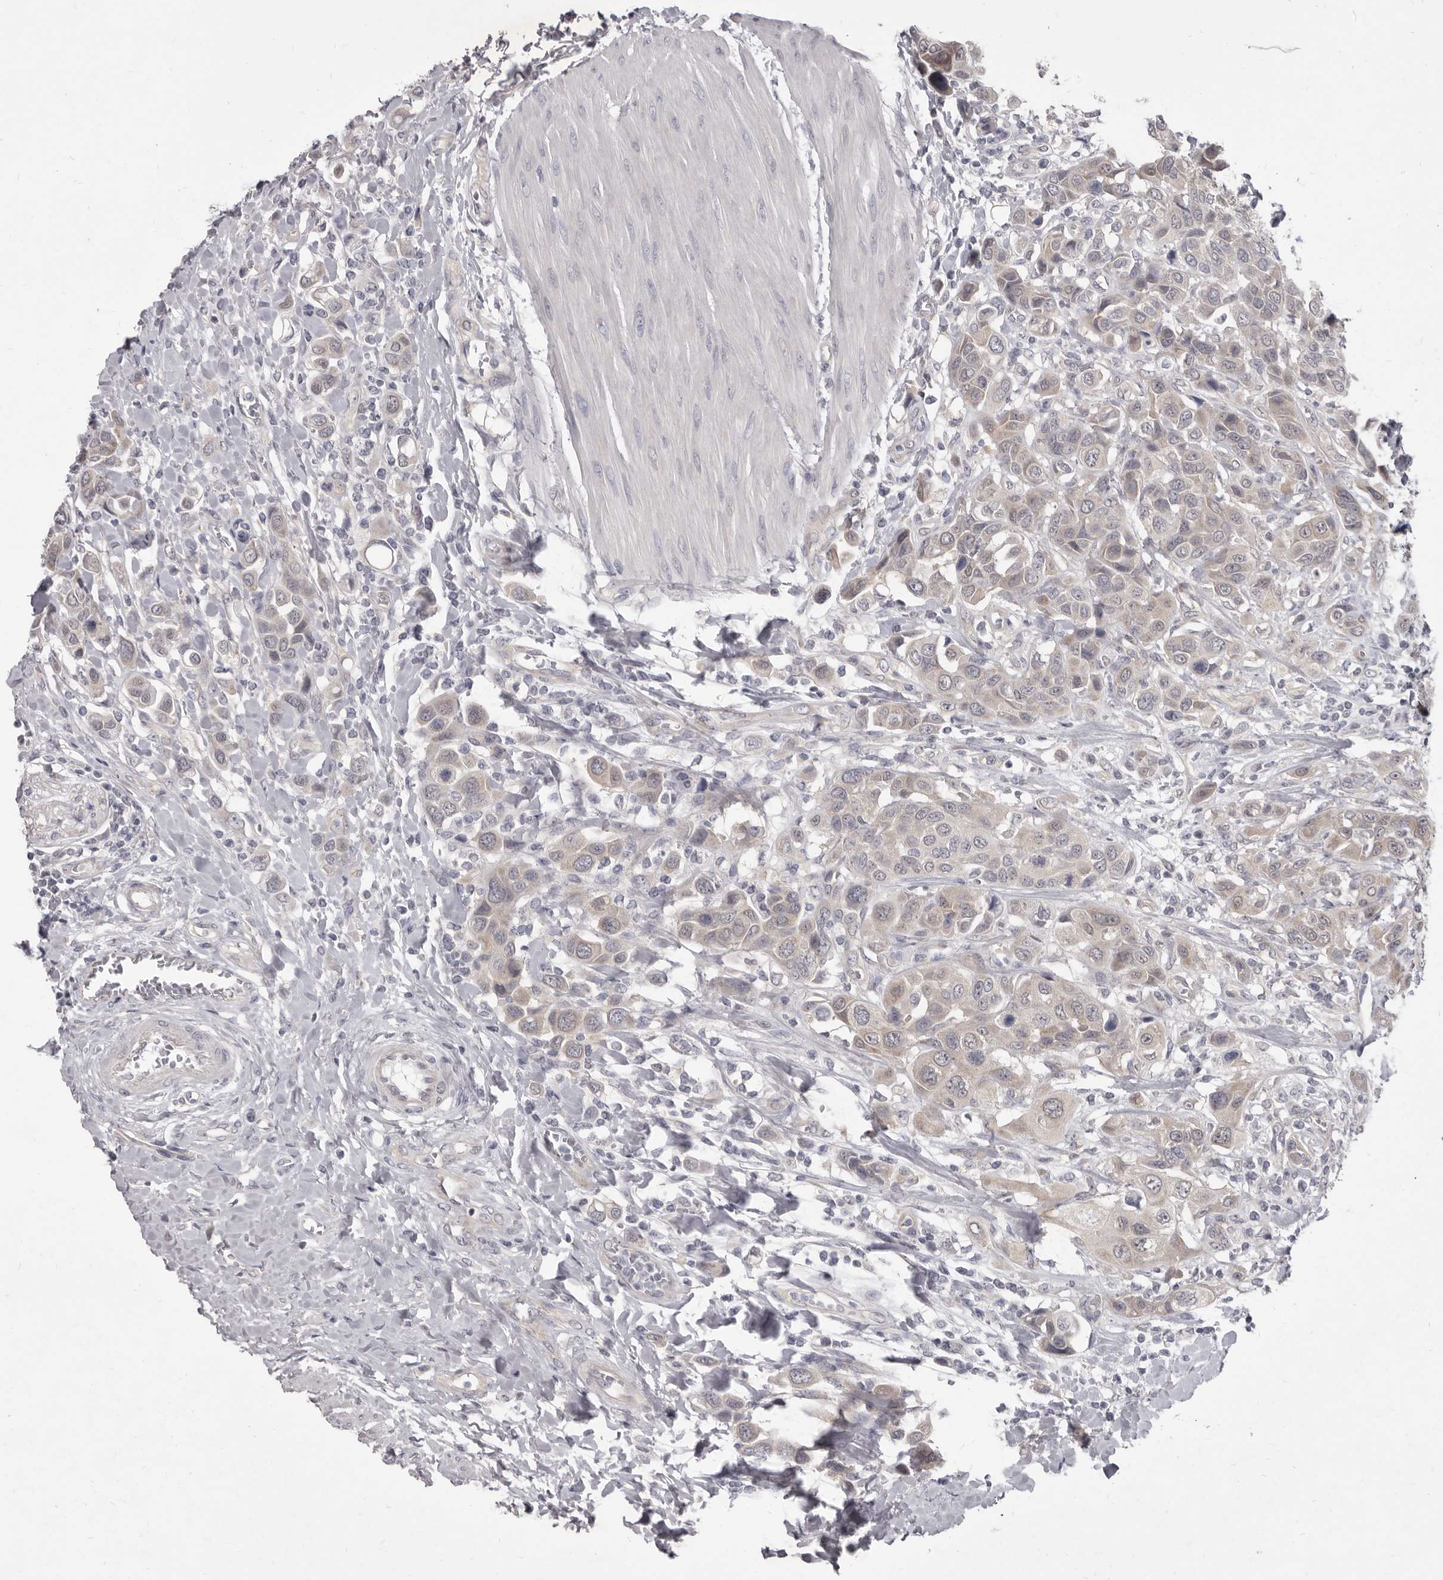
{"staining": {"intensity": "weak", "quantity": "25%-75%", "location": "cytoplasmic/membranous"}, "tissue": "urothelial cancer", "cell_type": "Tumor cells", "image_type": "cancer", "snomed": [{"axis": "morphology", "description": "Urothelial carcinoma, High grade"}, {"axis": "topography", "description": "Urinary bladder"}], "caption": "This is a micrograph of immunohistochemistry staining of urothelial cancer, which shows weak expression in the cytoplasmic/membranous of tumor cells.", "gene": "GSK3B", "patient": {"sex": "male", "age": 50}}